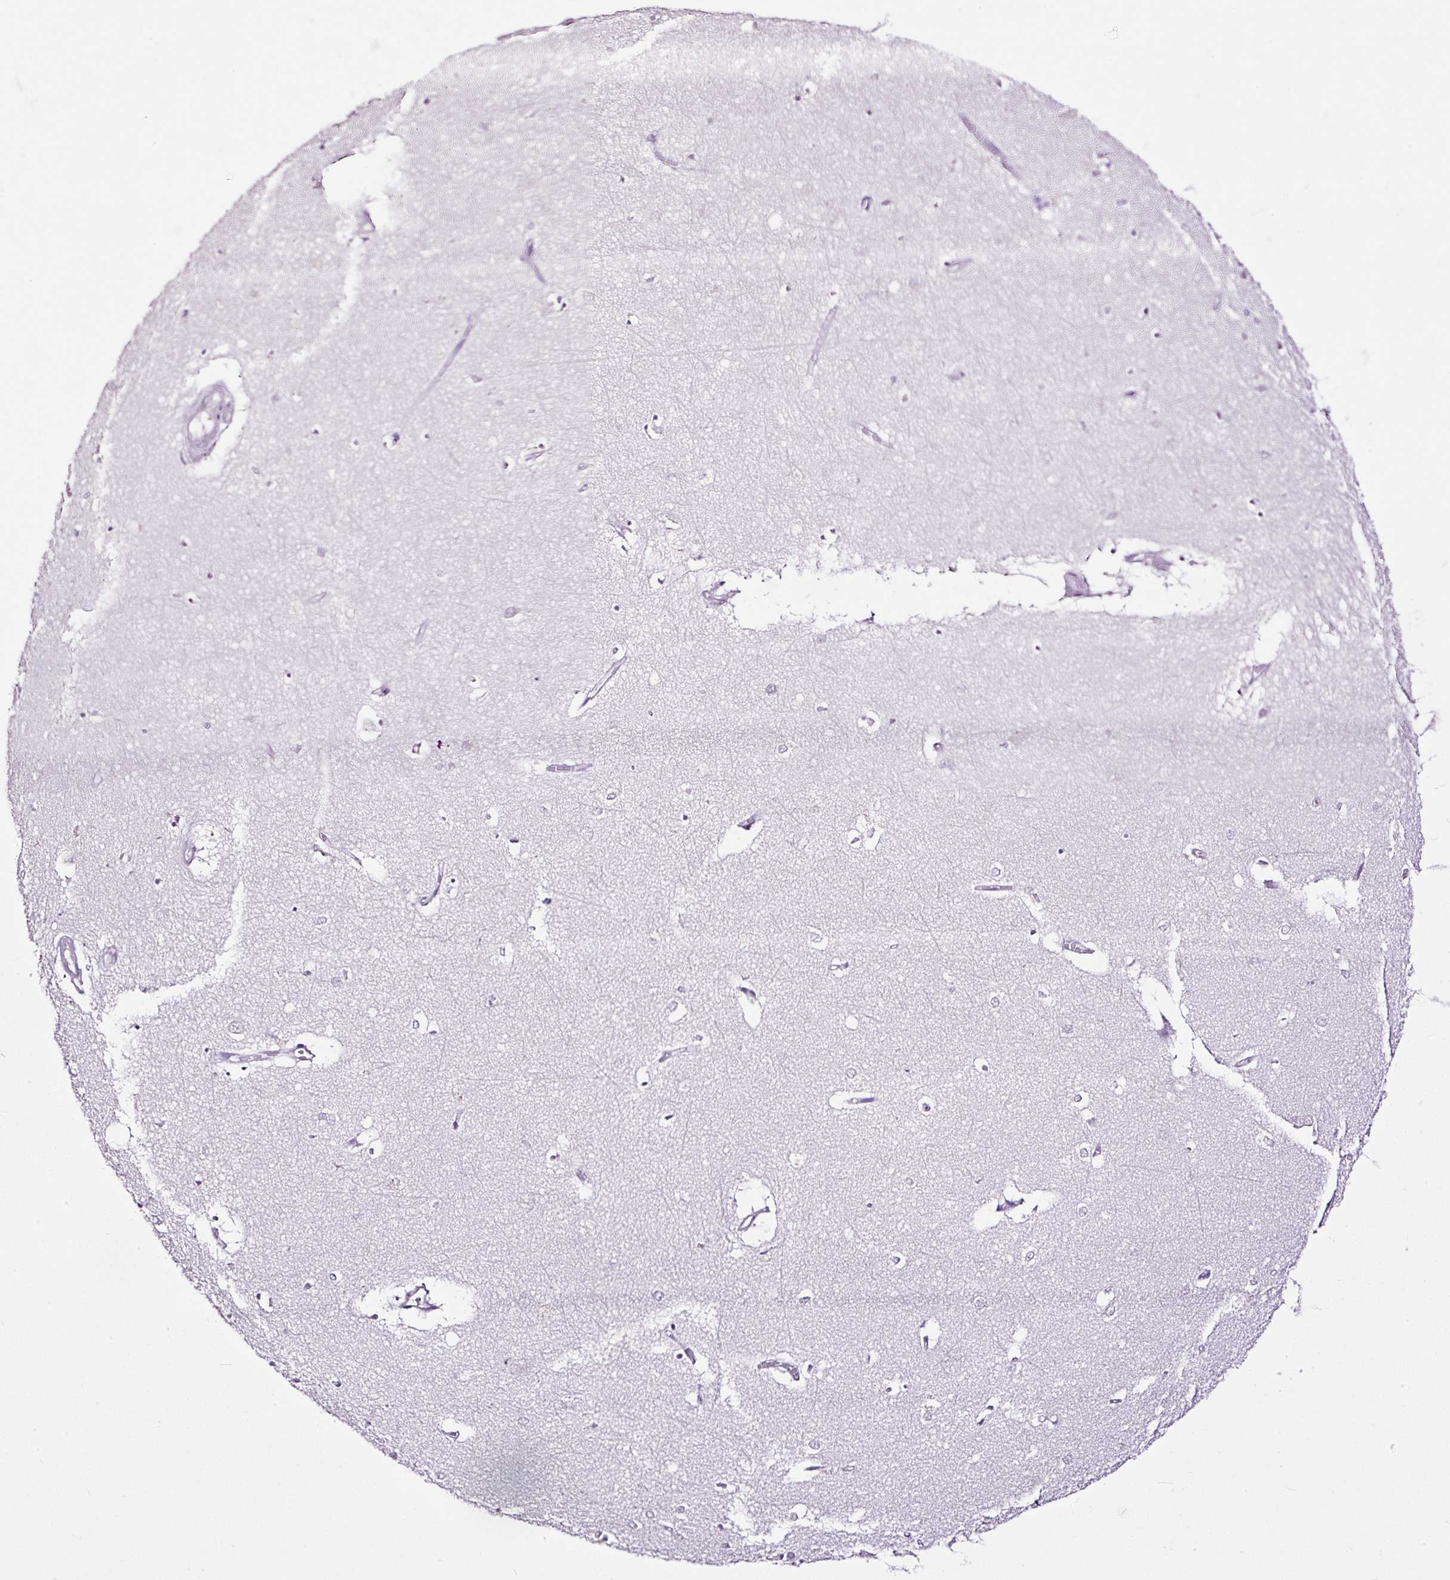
{"staining": {"intensity": "negative", "quantity": "none", "location": "none"}, "tissue": "hippocampus", "cell_type": "Glial cells", "image_type": "normal", "snomed": [{"axis": "morphology", "description": "Normal tissue, NOS"}, {"axis": "topography", "description": "Hippocampus"}], "caption": "Immunohistochemistry (IHC) of unremarkable hippocampus demonstrates no positivity in glial cells.", "gene": "MAGEB16", "patient": {"sex": "female", "age": 64}}